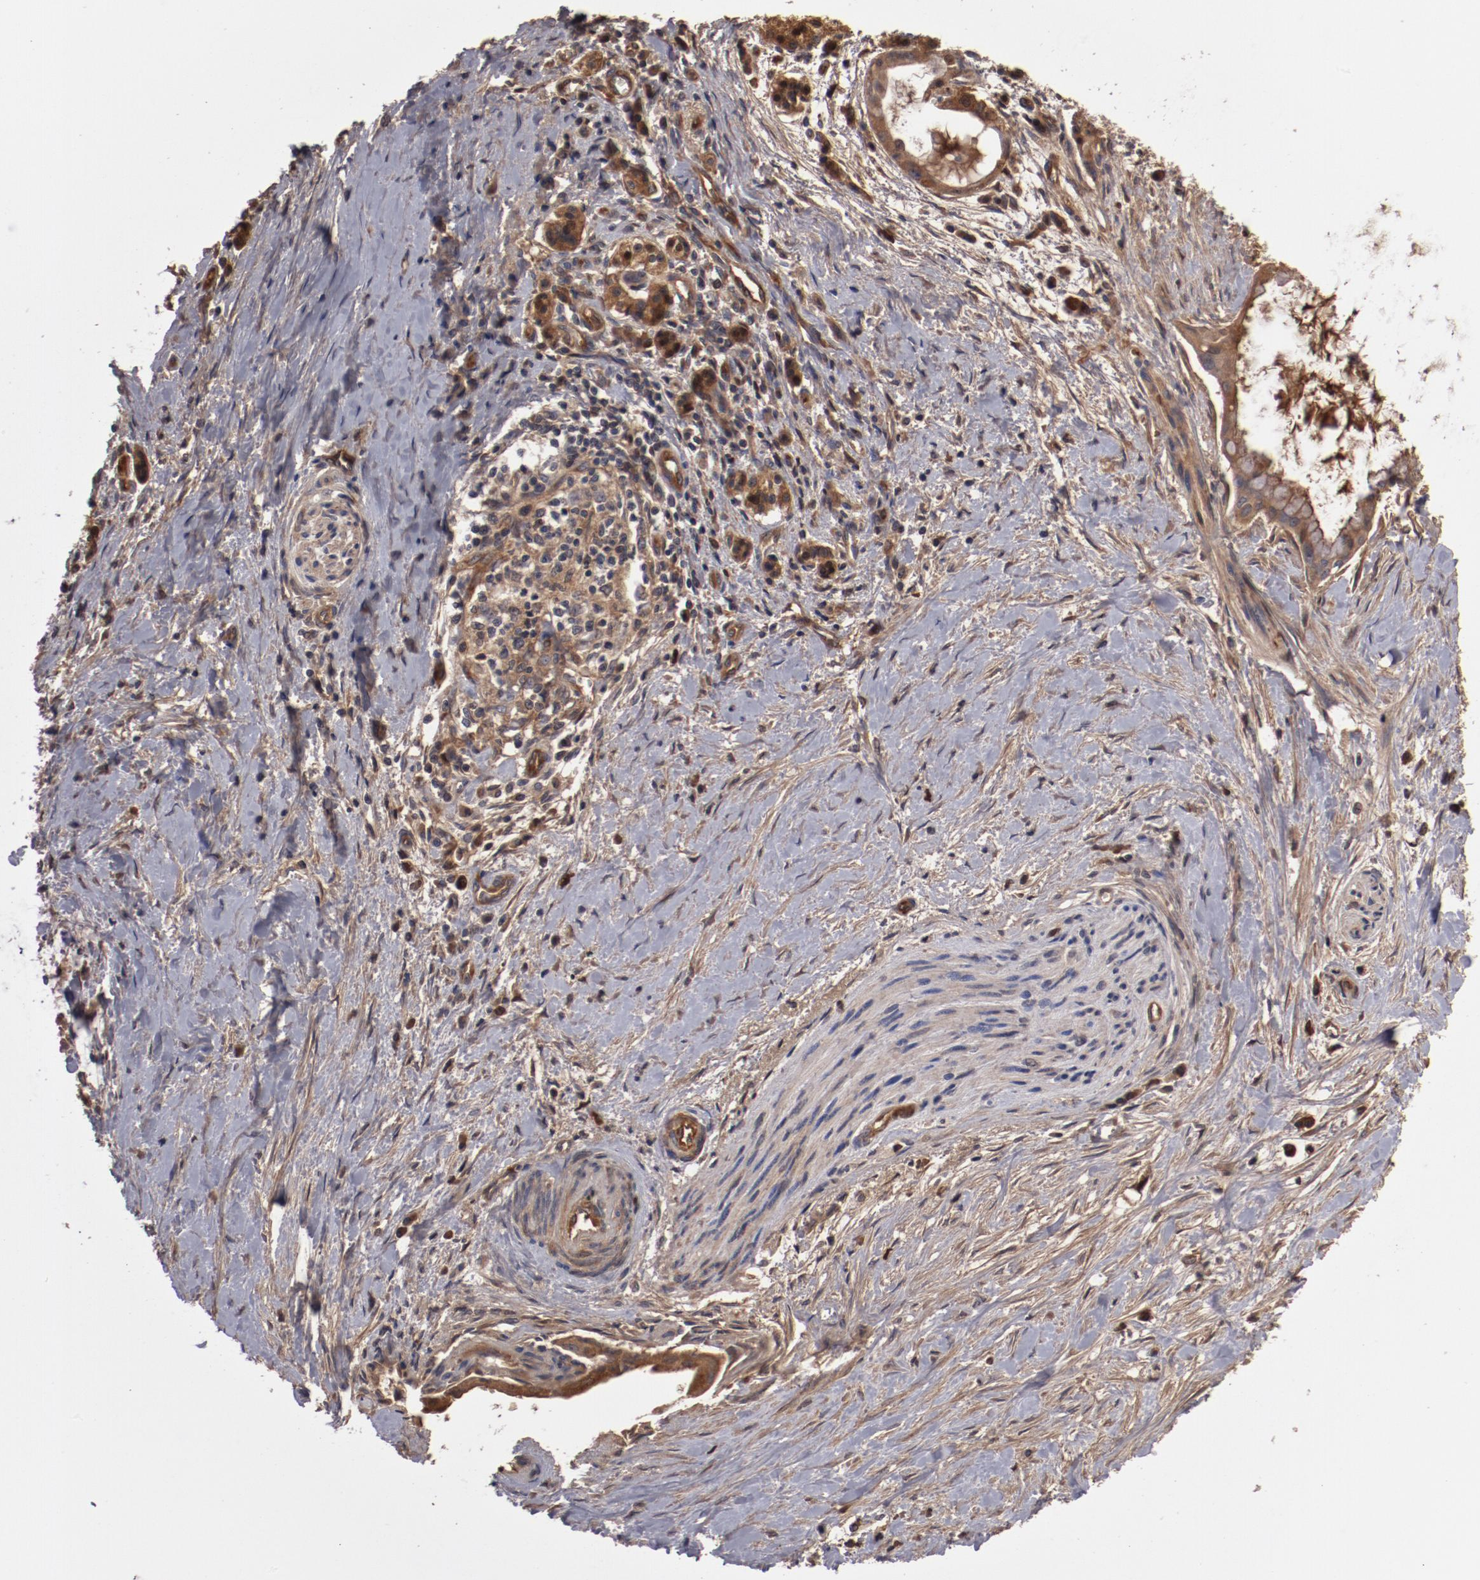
{"staining": {"intensity": "moderate", "quantity": ">75%", "location": "cytoplasmic/membranous"}, "tissue": "pancreatic cancer", "cell_type": "Tumor cells", "image_type": "cancer", "snomed": [{"axis": "morphology", "description": "Adenocarcinoma, NOS"}, {"axis": "topography", "description": "Pancreas"}], "caption": "Immunohistochemical staining of human pancreatic cancer (adenocarcinoma) reveals medium levels of moderate cytoplasmic/membranous expression in about >75% of tumor cells.", "gene": "SERPINA7", "patient": {"sex": "male", "age": 59}}